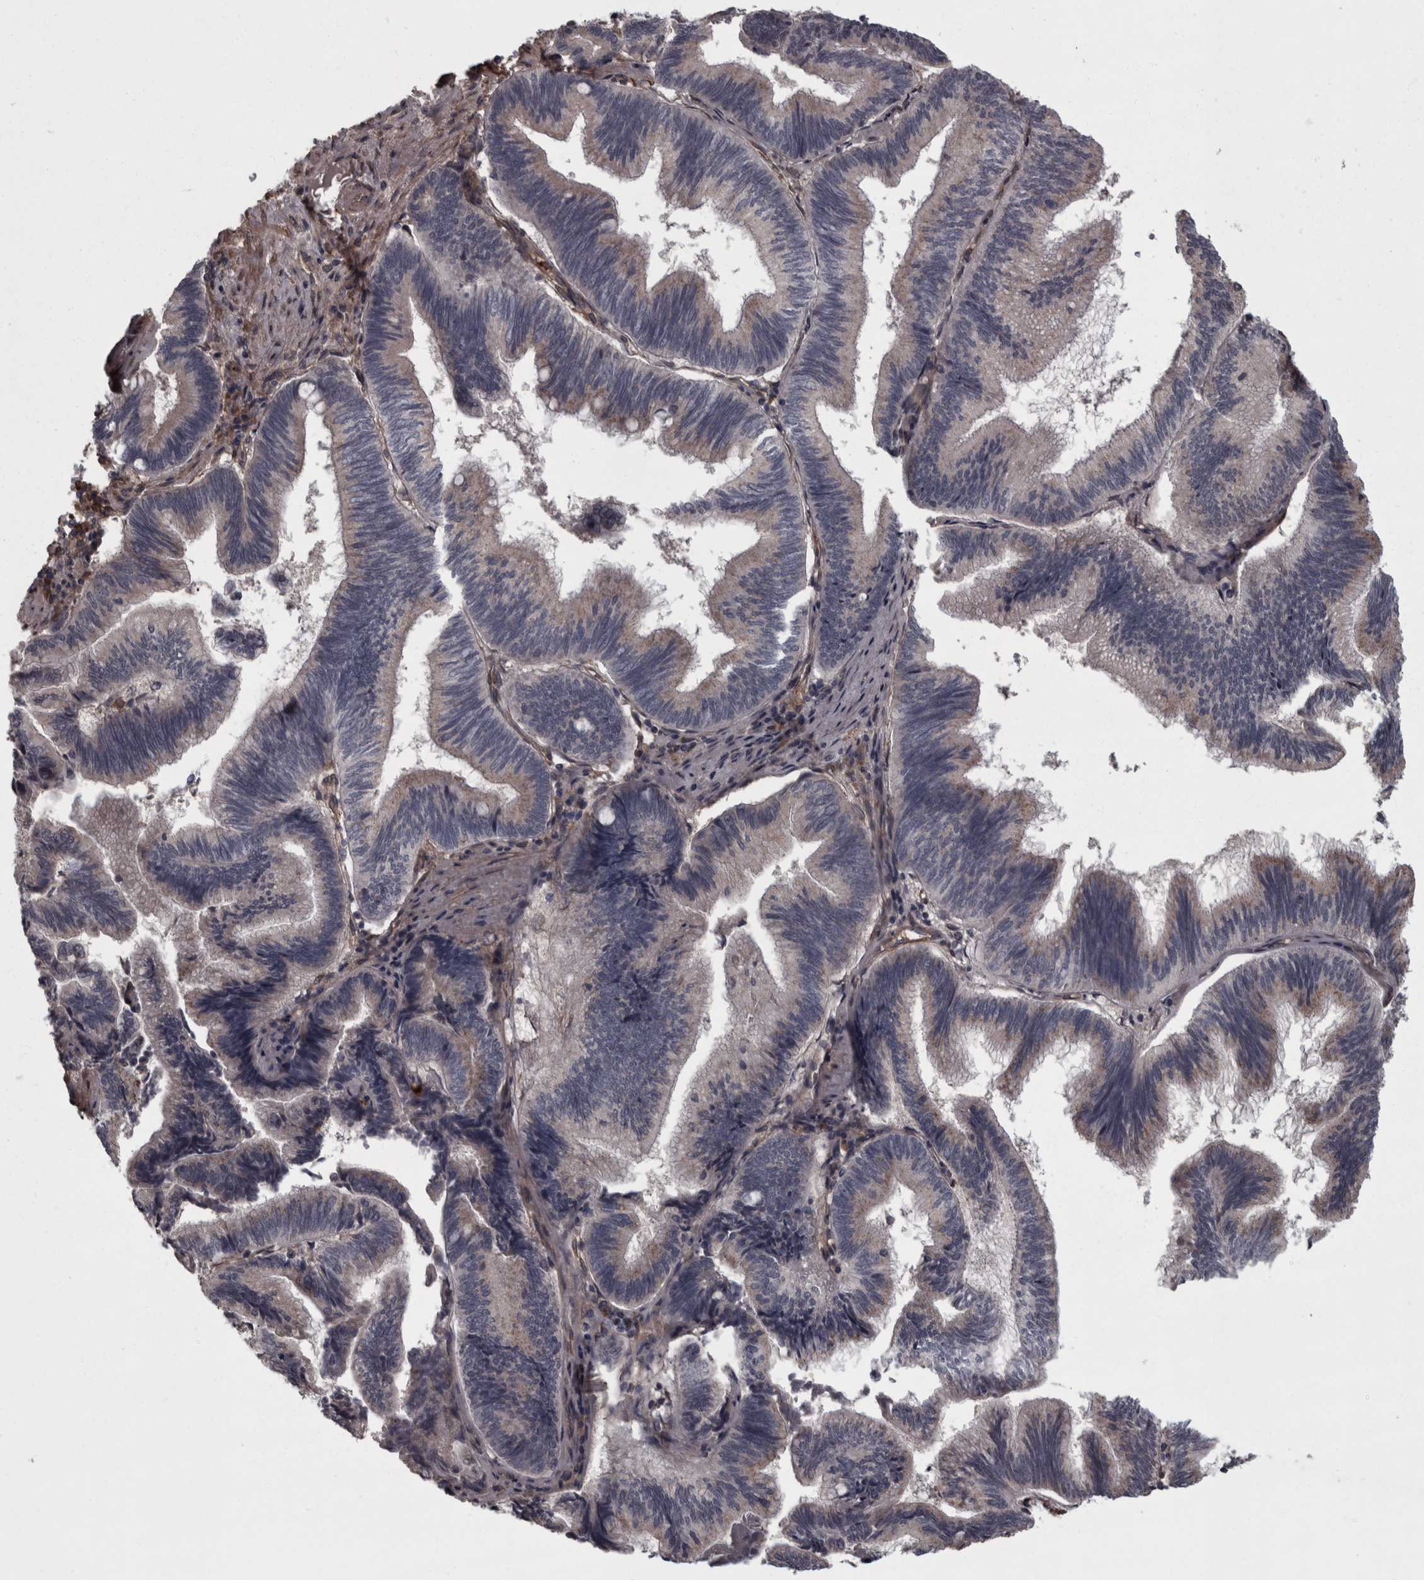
{"staining": {"intensity": "negative", "quantity": "none", "location": "none"}, "tissue": "pancreatic cancer", "cell_type": "Tumor cells", "image_type": "cancer", "snomed": [{"axis": "morphology", "description": "Adenocarcinoma, NOS"}, {"axis": "topography", "description": "Pancreas"}], "caption": "Immunohistochemical staining of pancreatic cancer (adenocarcinoma) exhibits no significant positivity in tumor cells.", "gene": "RSU1", "patient": {"sex": "male", "age": 82}}